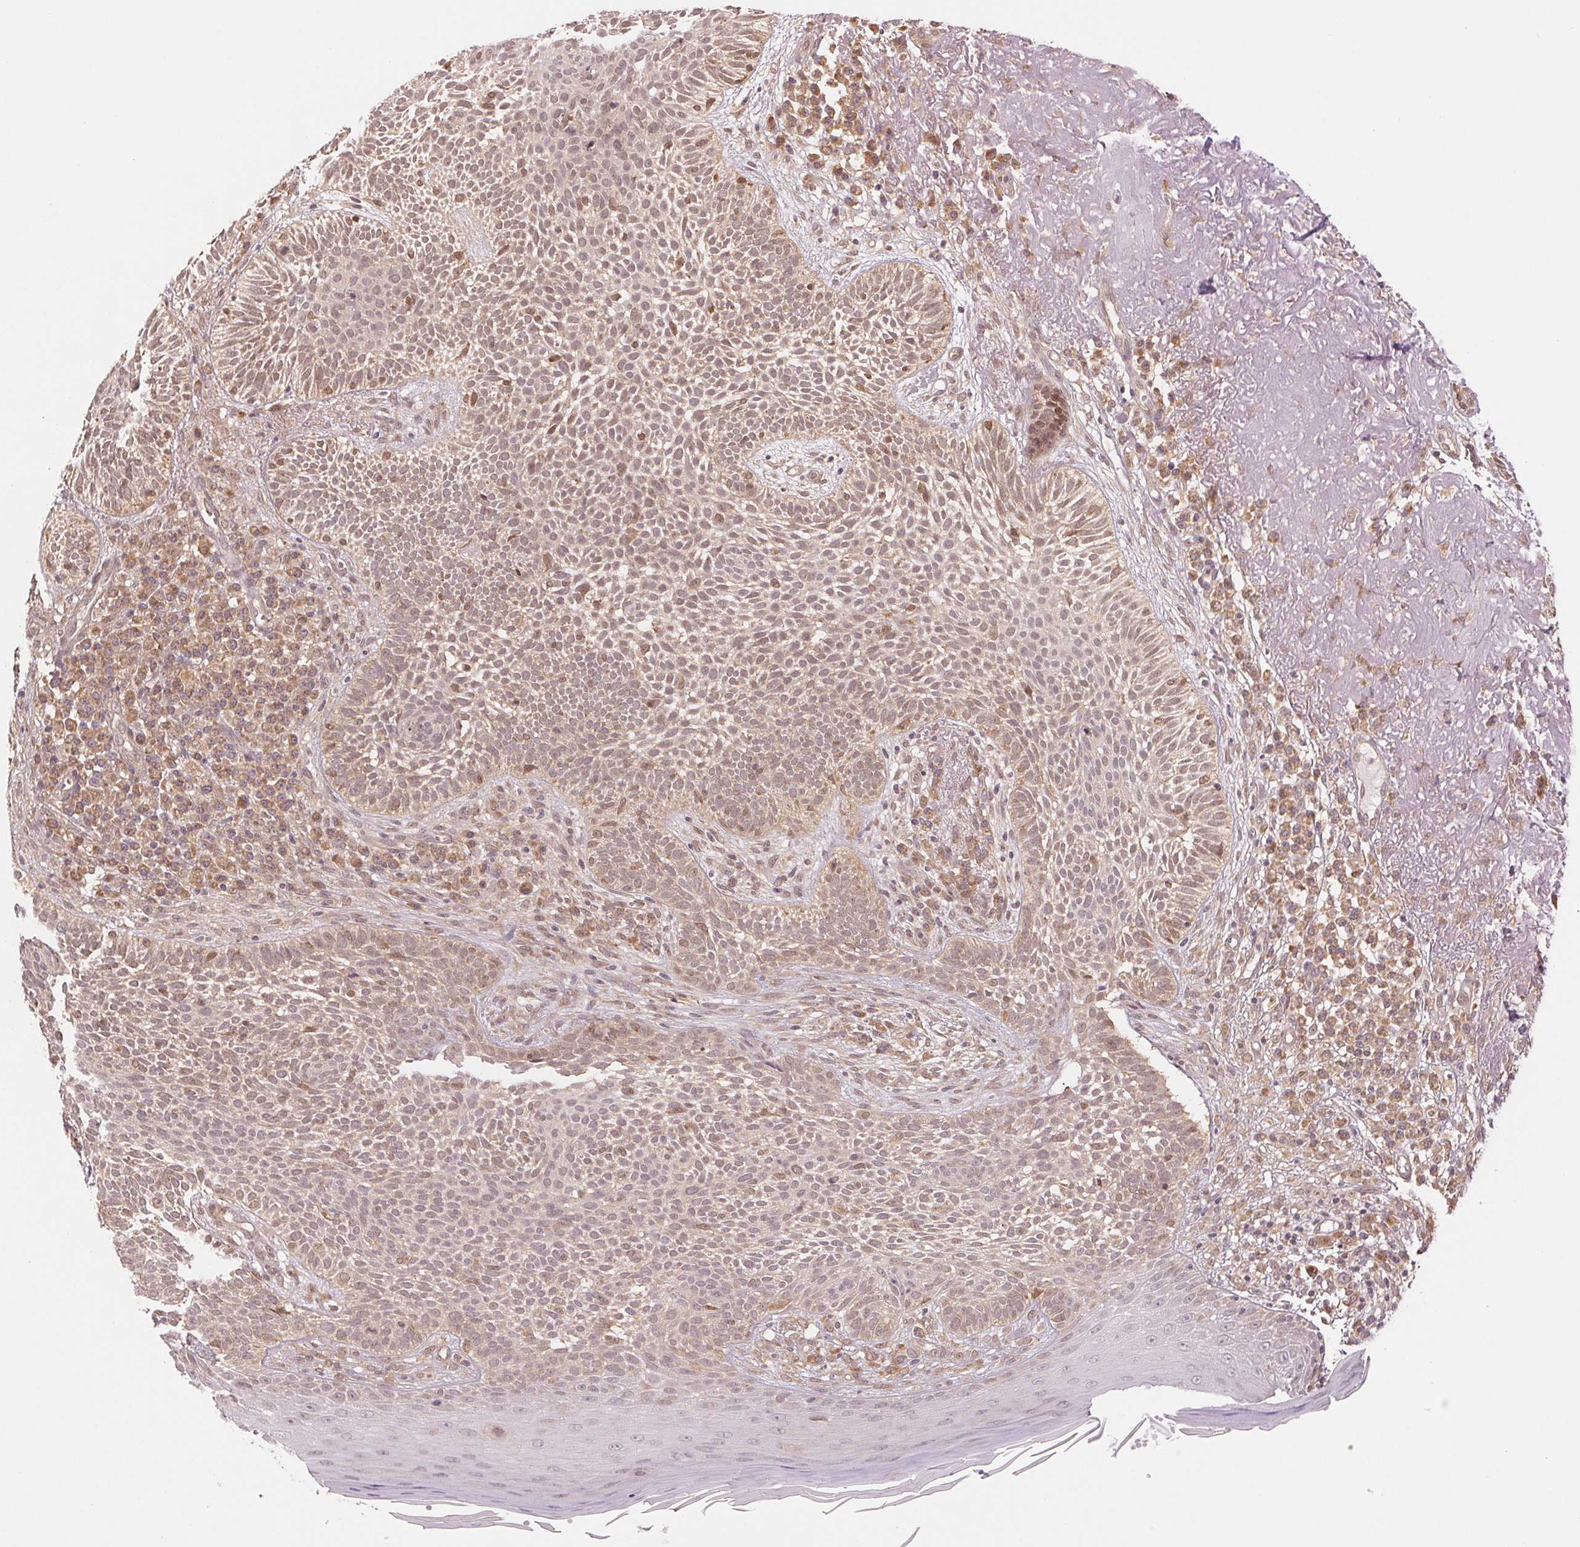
{"staining": {"intensity": "moderate", "quantity": "25%-75%", "location": "nuclear"}, "tissue": "skin cancer", "cell_type": "Tumor cells", "image_type": "cancer", "snomed": [{"axis": "morphology", "description": "Basal cell carcinoma"}, {"axis": "topography", "description": "Skin"}, {"axis": "topography", "description": "Skin of face"}], "caption": "Approximately 25%-75% of tumor cells in skin cancer (basal cell carcinoma) display moderate nuclear protein expression as visualized by brown immunohistochemical staining.", "gene": "ERI3", "patient": {"sex": "female", "age": 82}}